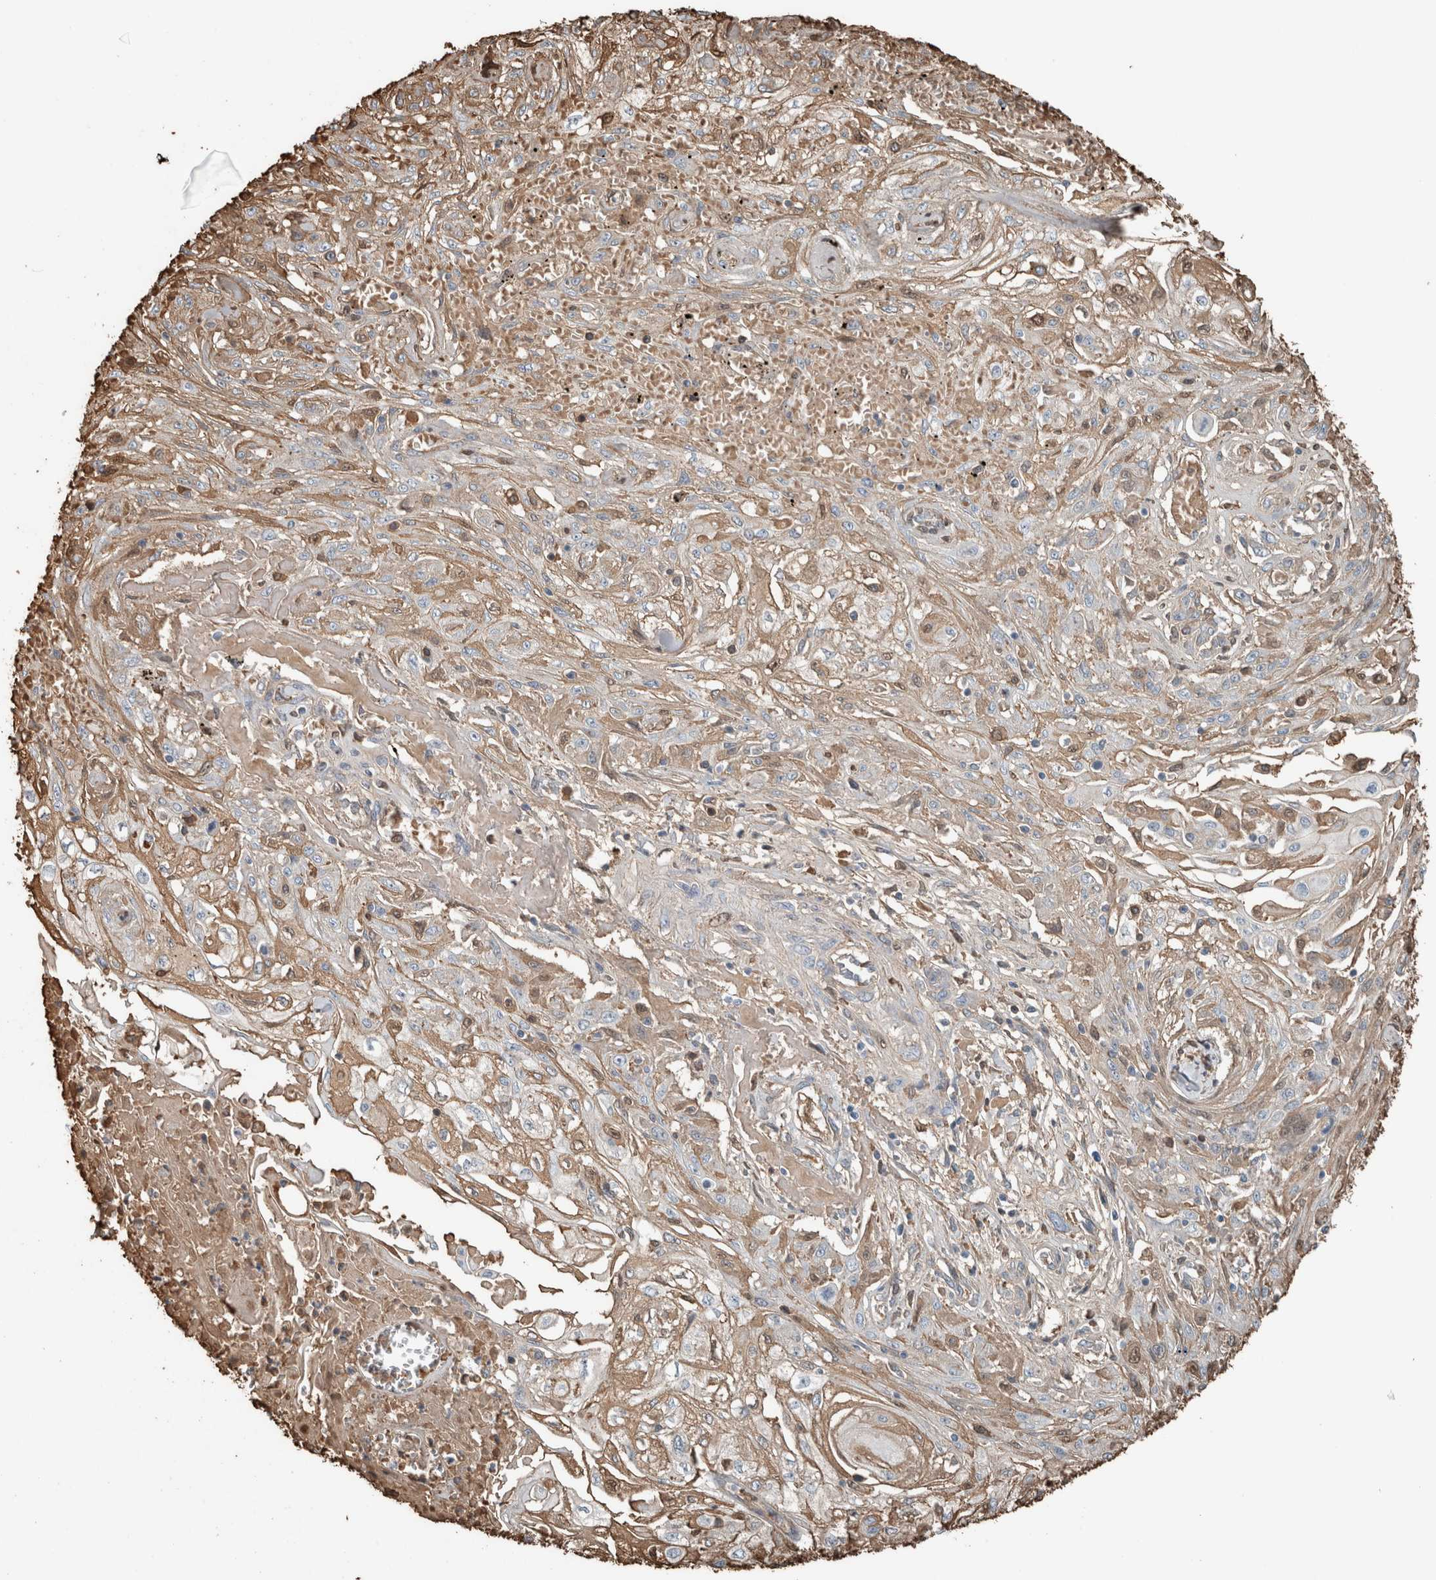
{"staining": {"intensity": "weak", "quantity": "25%-75%", "location": "cytoplasmic/membranous"}, "tissue": "skin cancer", "cell_type": "Tumor cells", "image_type": "cancer", "snomed": [{"axis": "morphology", "description": "Squamous cell carcinoma, NOS"}, {"axis": "morphology", "description": "Squamous cell carcinoma, metastatic, NOS"}, {"axis": "topography", "description": "Skin"}, {"axis": "topography", "description": "Lymph node"}], "caption": "DAB (3,3'-diaminobenzidine) immunohistochemical staining of human metastatic squamous cell carcinoma (skin) displays weak cytoplasmic/membranous protein expression in approximately 25%-75% of tumor cells. The staining is performed using DAB brown chromogen to label protein expression. The nuclei are counter-stained blue using hematoxylin.", "gene": "USP34", "patient": {"sex": "male", "age": 75}}